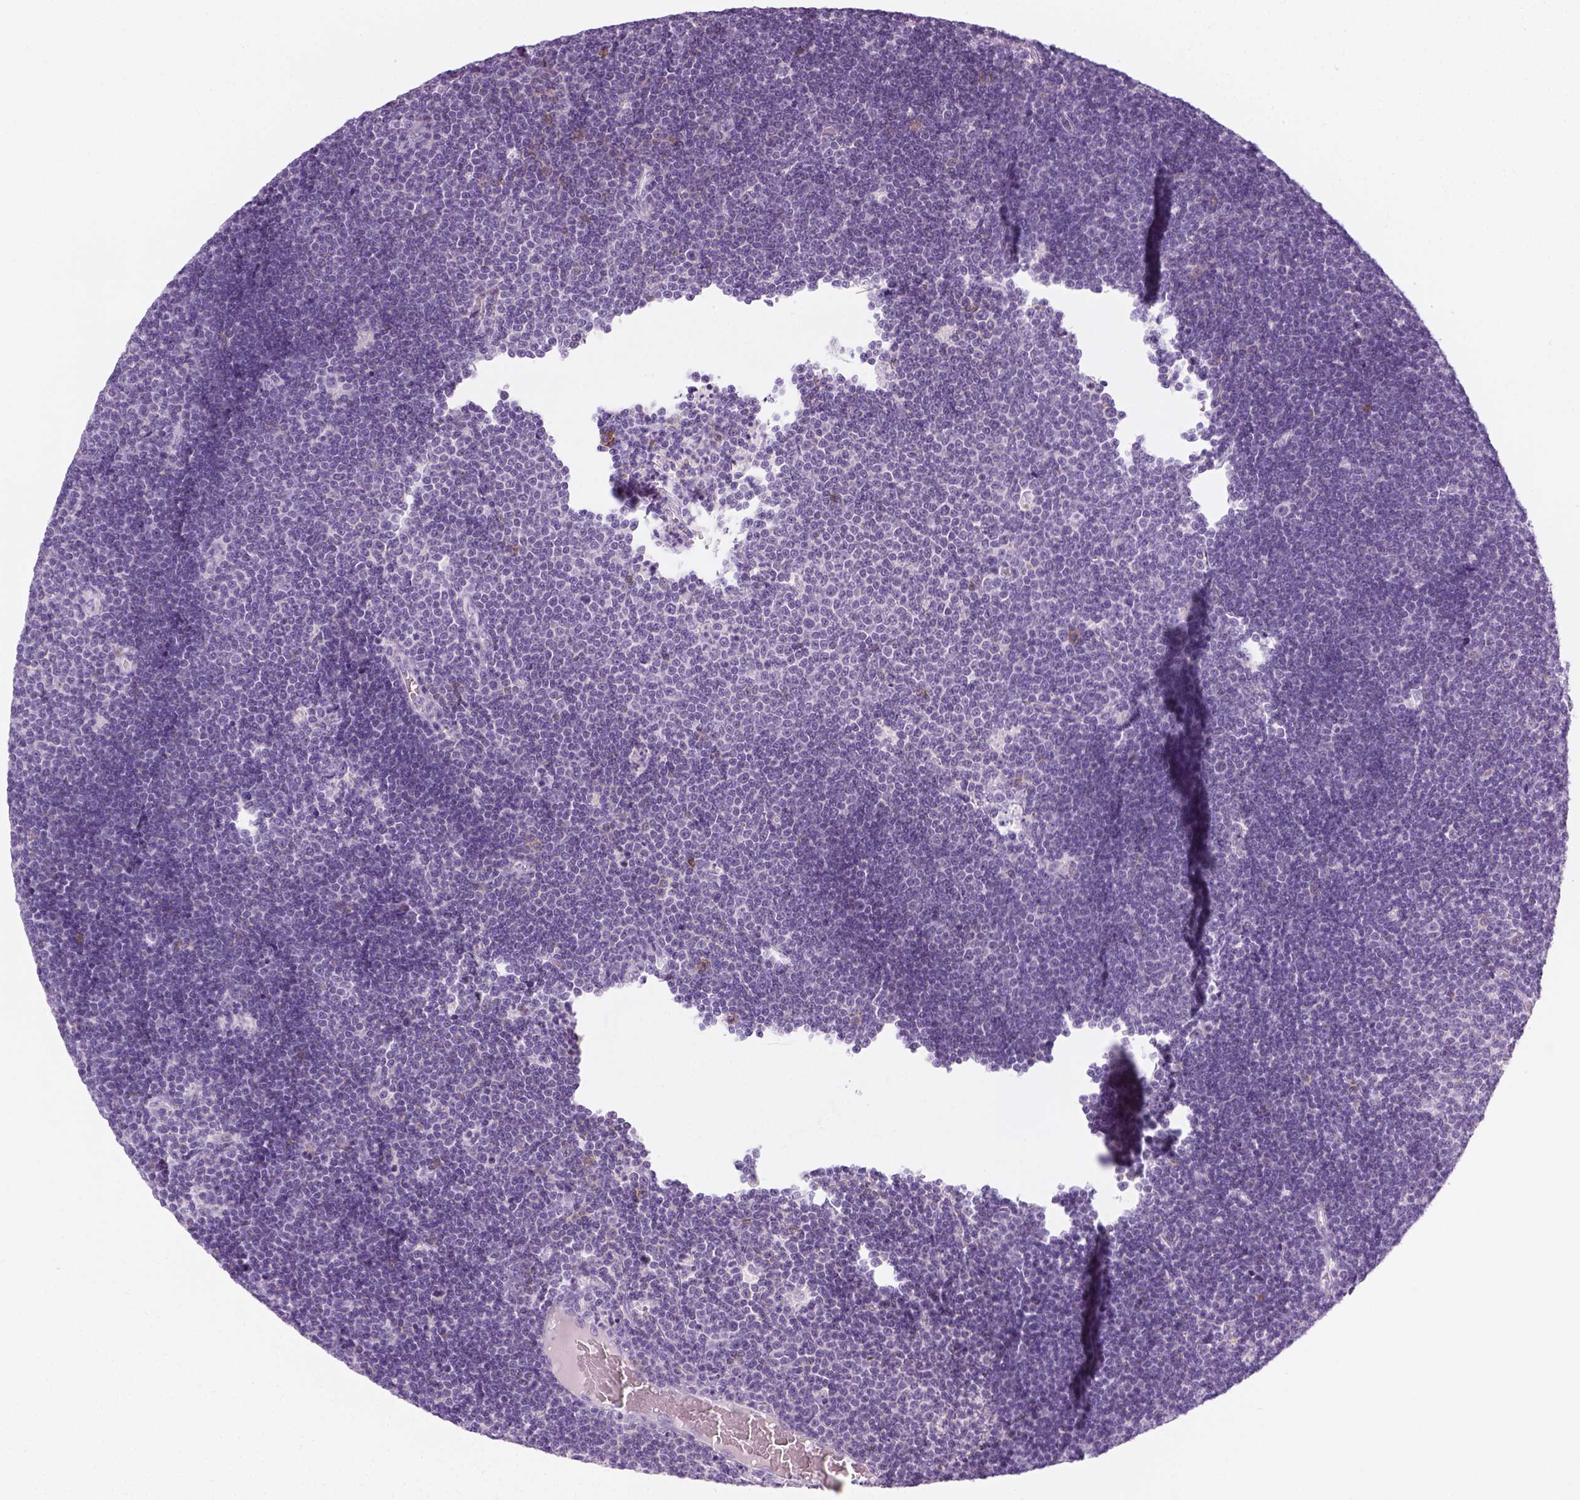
{"staining": {"intensity": "negative", "quantity": "none", "location": "none"}, "tissue": "lymphoma", "cell_type": "Tumor cells", "image_type": "cancer", "snomed": [{"axis": "morphology", "description": "Malignant lymphoma, non-Hodgkin's type, Low grade"}, {"axis": "topography", "description": "Brain"}], "caption": "A high-resolution histopathology image shows immunohistochemistry staining of low-grade malignant lymphoma, non-Hodgkin's type, which reveals no significant positivity in tumor cells.", "gene": "AQP3", "patient": {"sex": "female", "age": 66}}